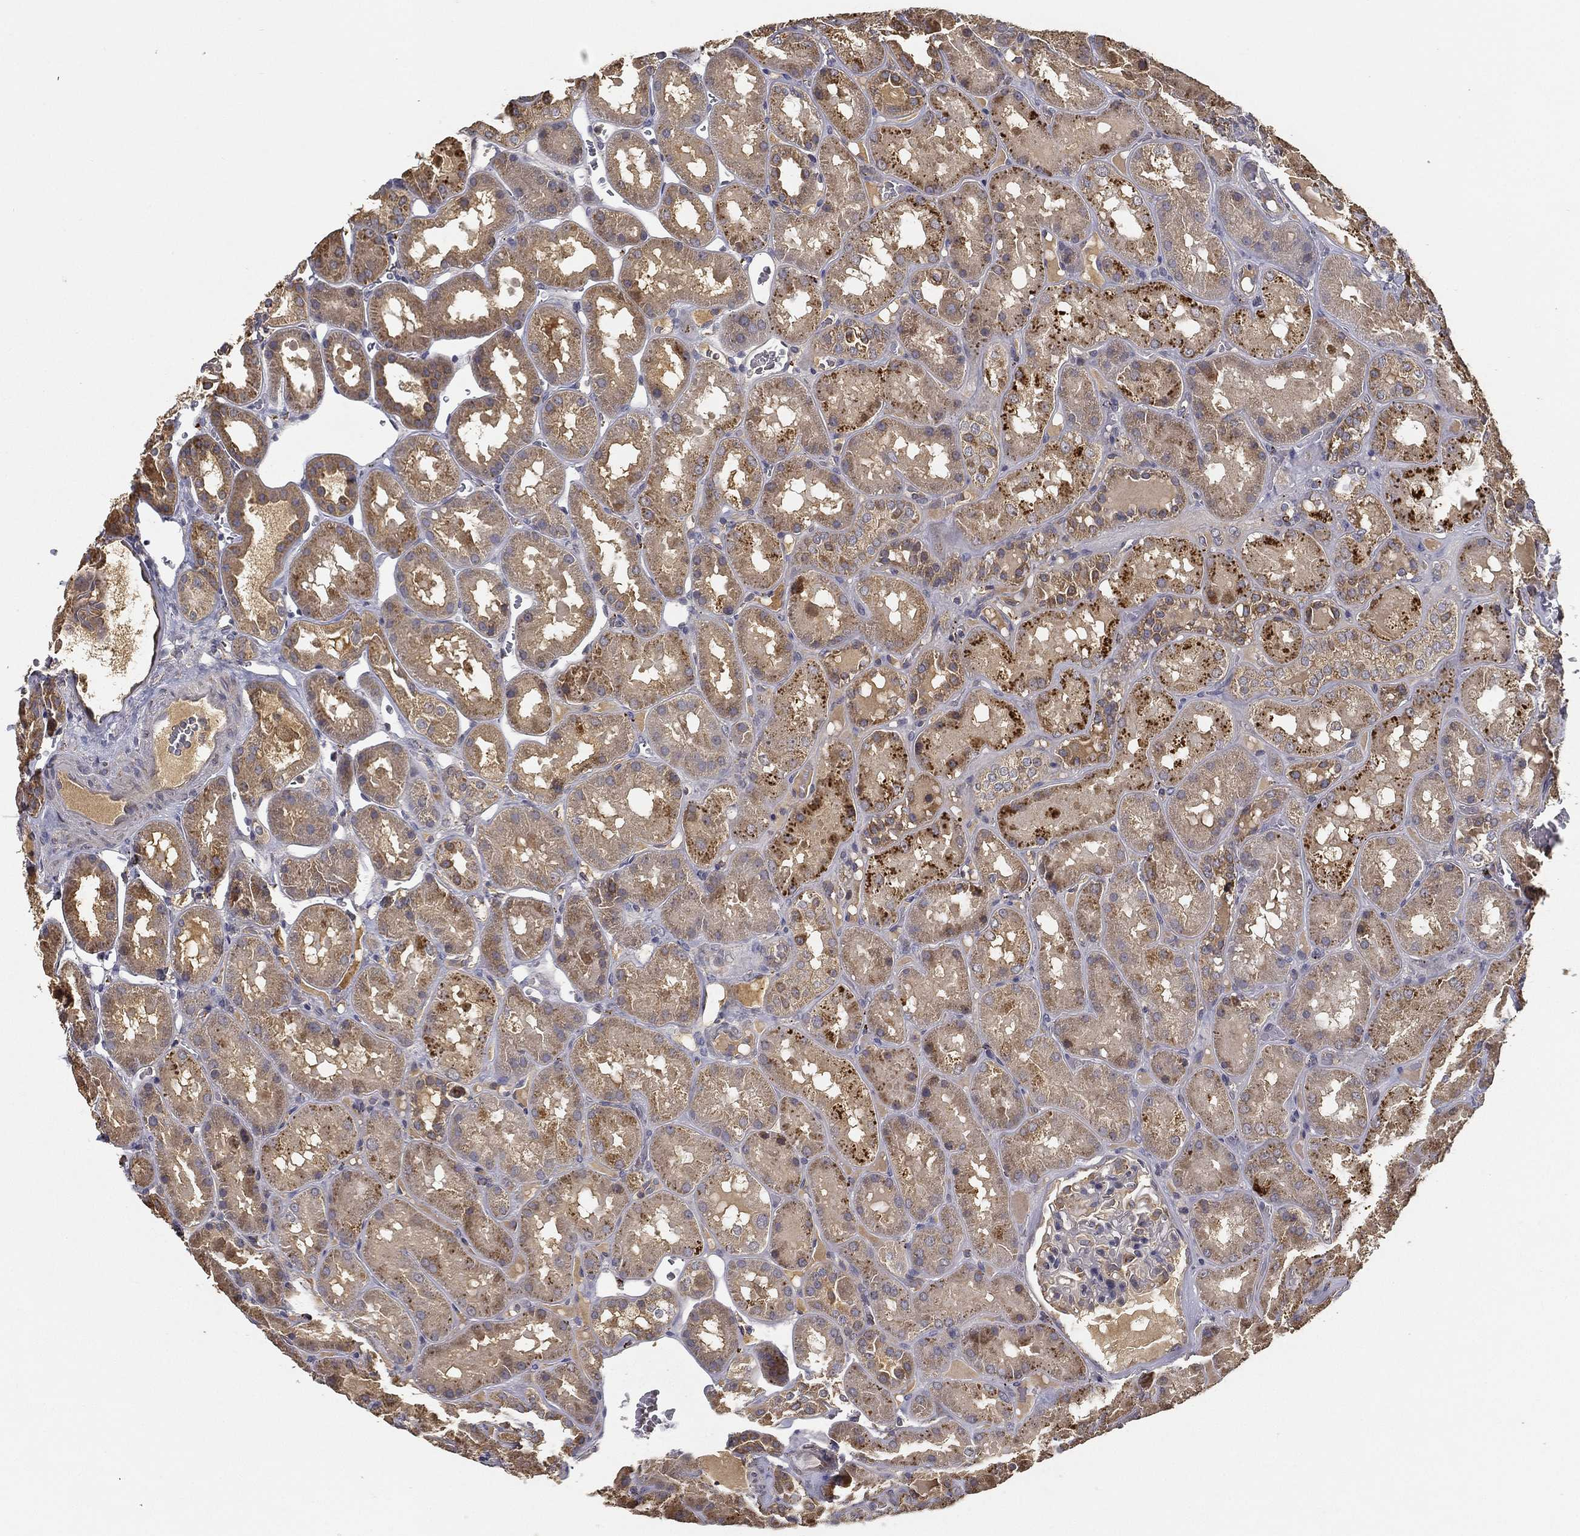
{"staining": {"intensity": "negative", "quantity": "none", "location": "none"}, "tissue": "kidney", "cell_type": "Cells in glomeruli", "image_type": "normal", "snomed": [{"axis": "morphology", "description": "Normal tissue, NOS"}, {"axis": "topography", "description": "Kidney"}], "caption": "Kidney stained for a protein using IHC displays no expression cells in glomeruli.", "gene": "MT", "patient": {"sex": "male", "age": 73}}